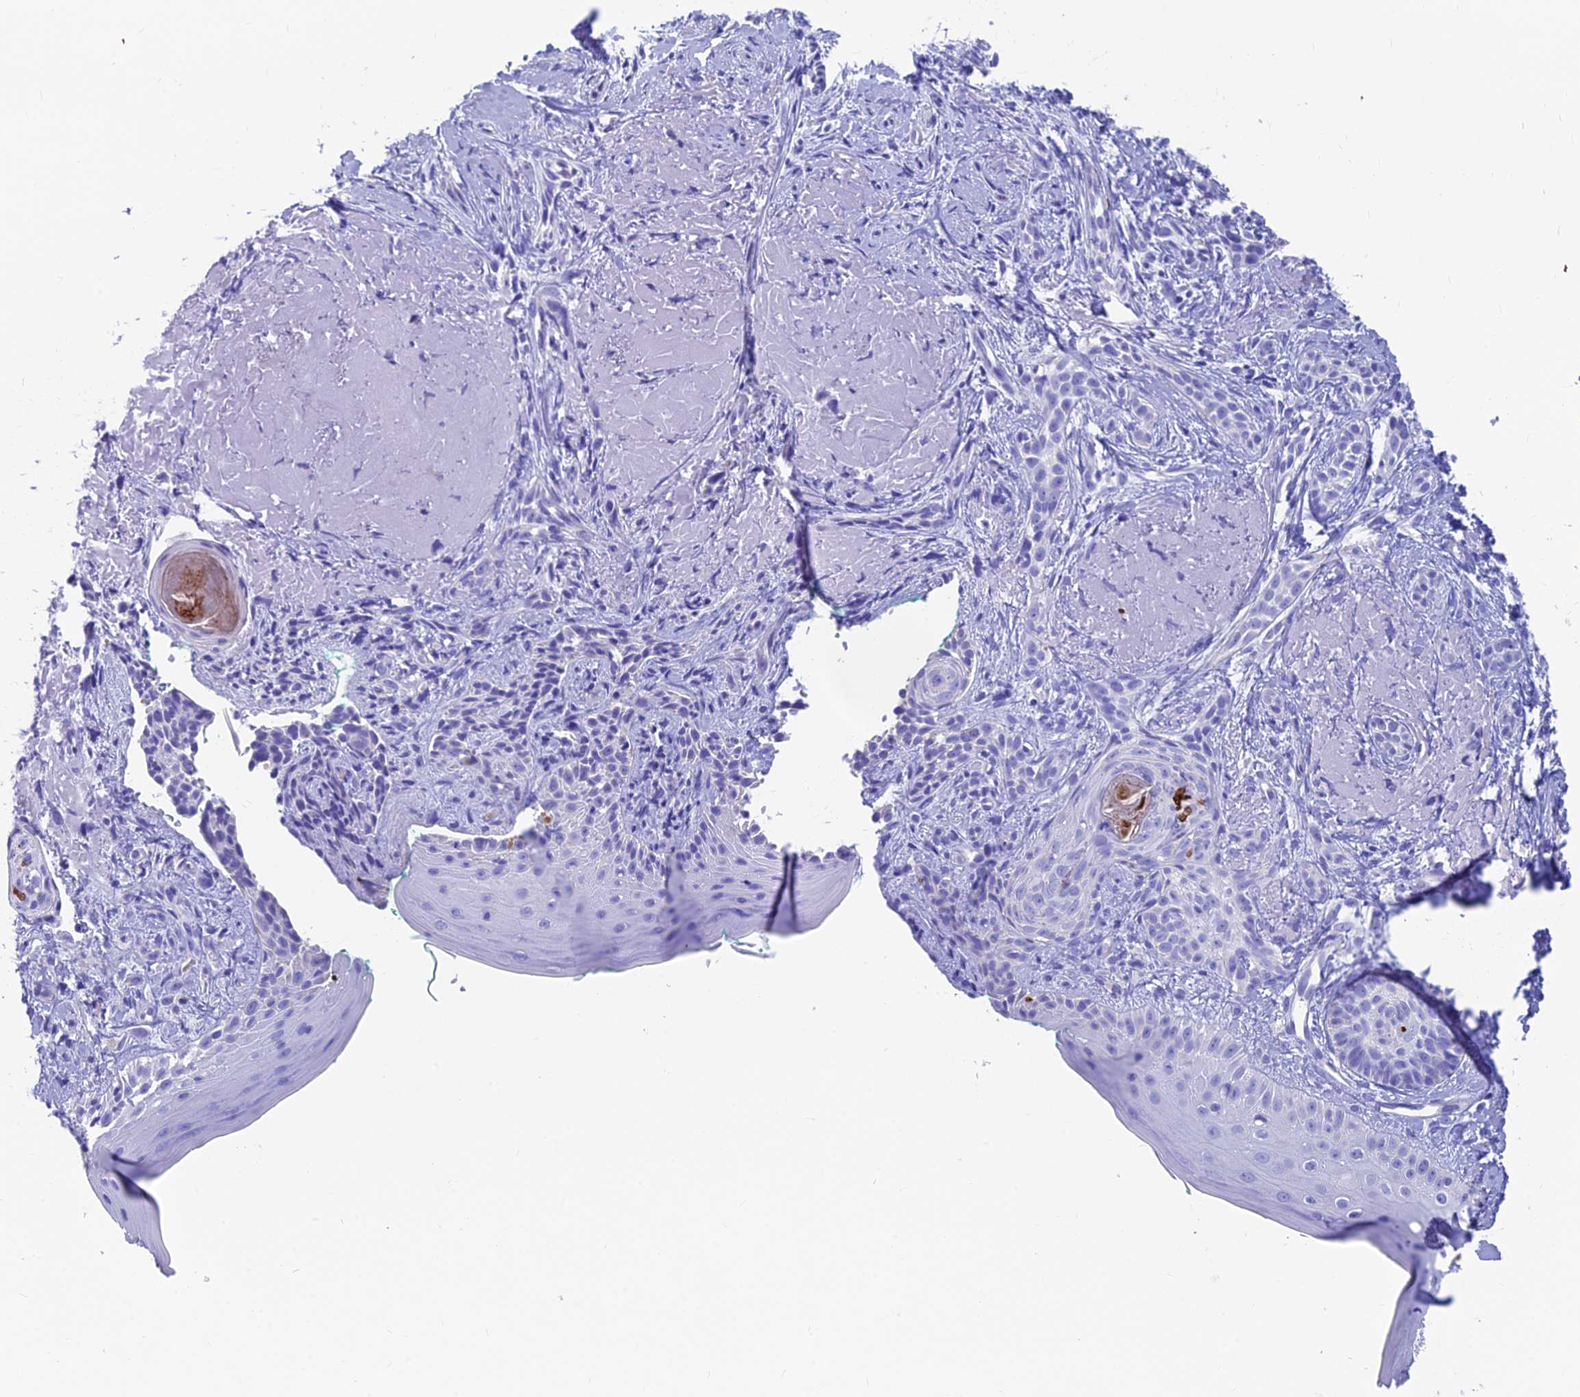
{"staining": {"intensity": "negative", "quantity": "none", "location": "none"}, "tissue": "skin cancer", "cell_type": "Tumor cells", "image_type": "cancer", "snomed": [{"axis": "morphology", "description": "Basal cell carcinoma"}, {"axis": "topography", "description": "Skin"}], "caption": "DAB immunohistochemical staining of human basal cell carcinoma (skin) demonstrates no significant positivity in tumor cells.", "gene": "GNG11", "patient": {"sex": "male", "age": 71}}